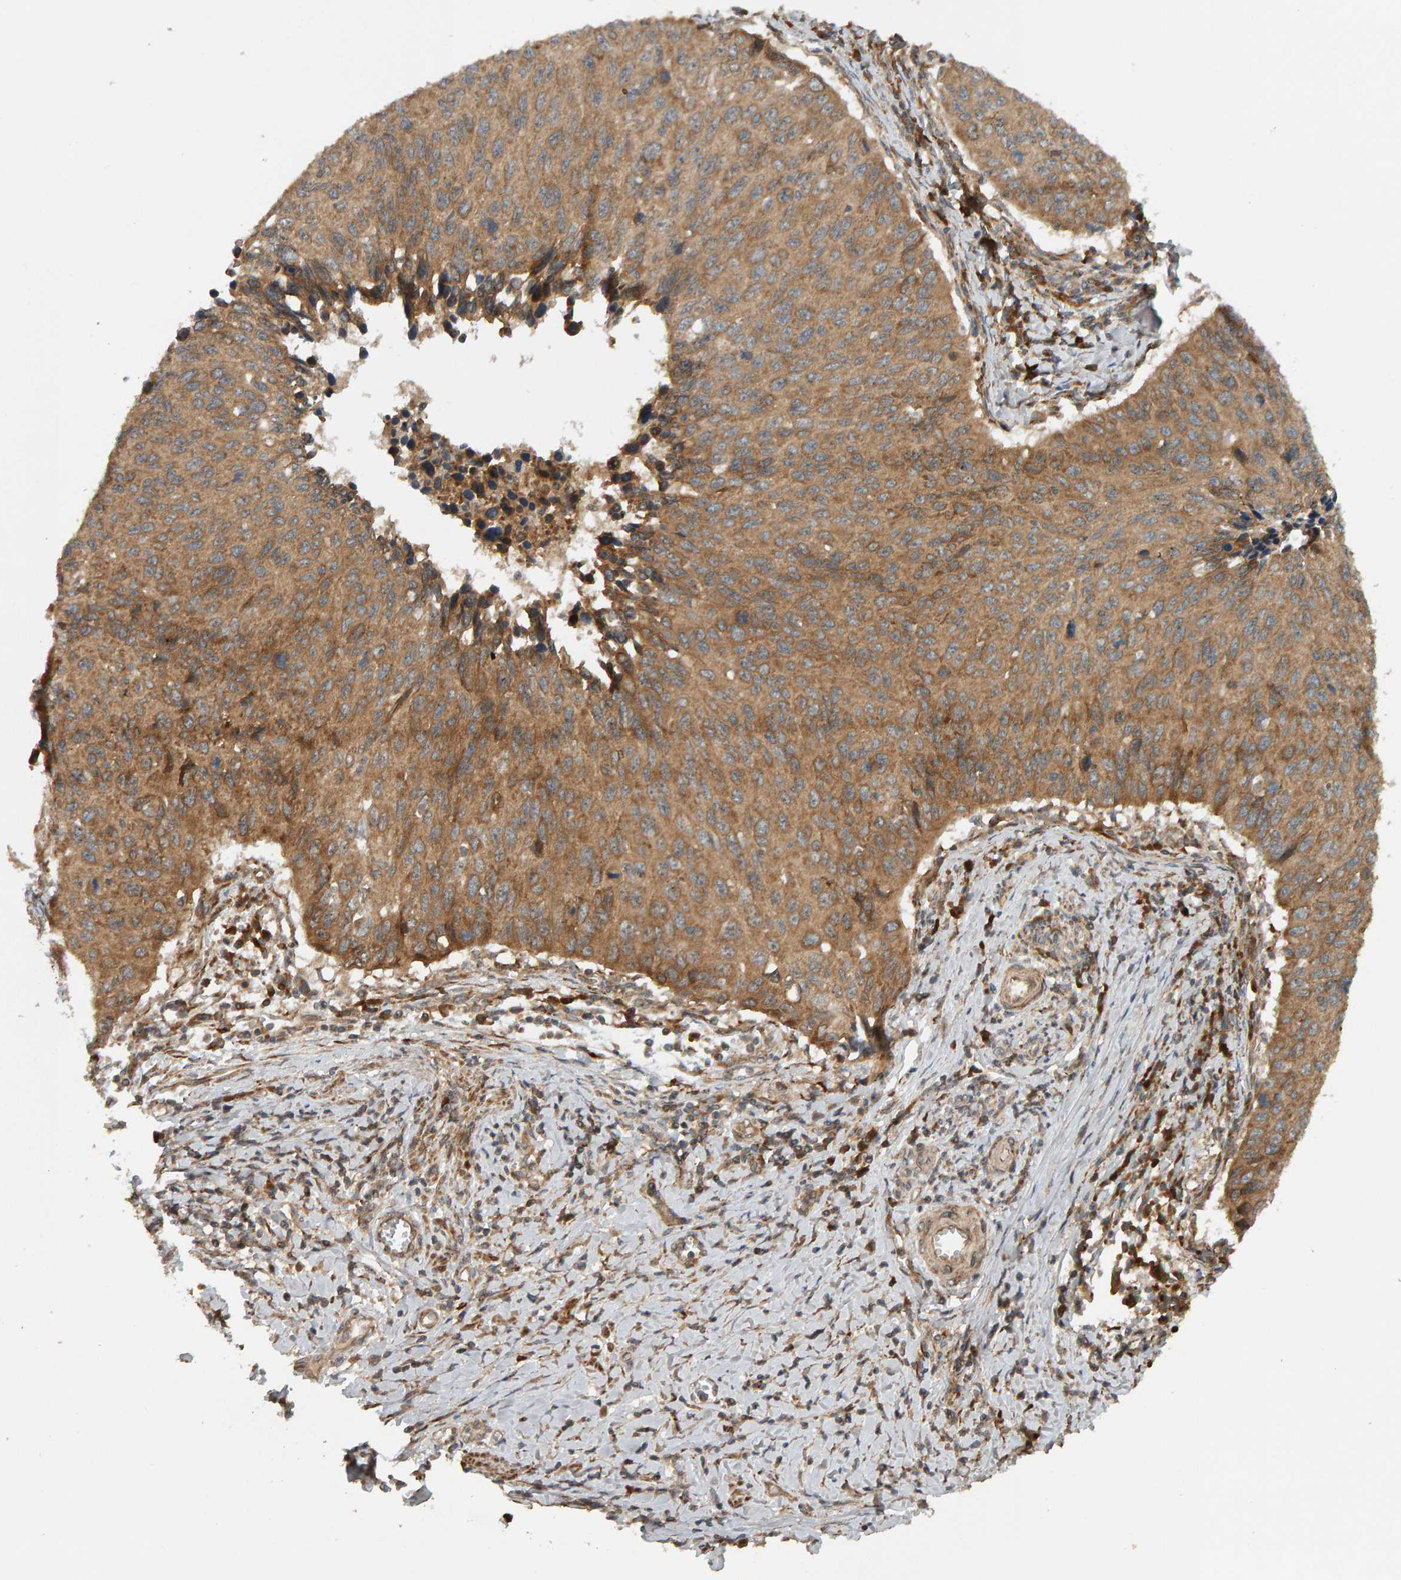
{"staining": {"intensity": "moderate", "quantity": ">75%", "location": "cytoplasmic/membranous"}, "tissue": "cervical cancer", "cell_type": "Tumor cells", "image_type": "cancer", "snomed": [{"axis": "morphology", "description": "Squamous cell carcinoma, NOS"}, {"axis": "topography", "description": "Cervix"}], "caption": "Moderate cytoplasmic/membranous positivity for a protein is seen in about >75% of tumor cells of cervical squamous cell carcinoma using IHC.", "gene": "ZFAND1", "patient": {"sex": "female", "age": 53}}